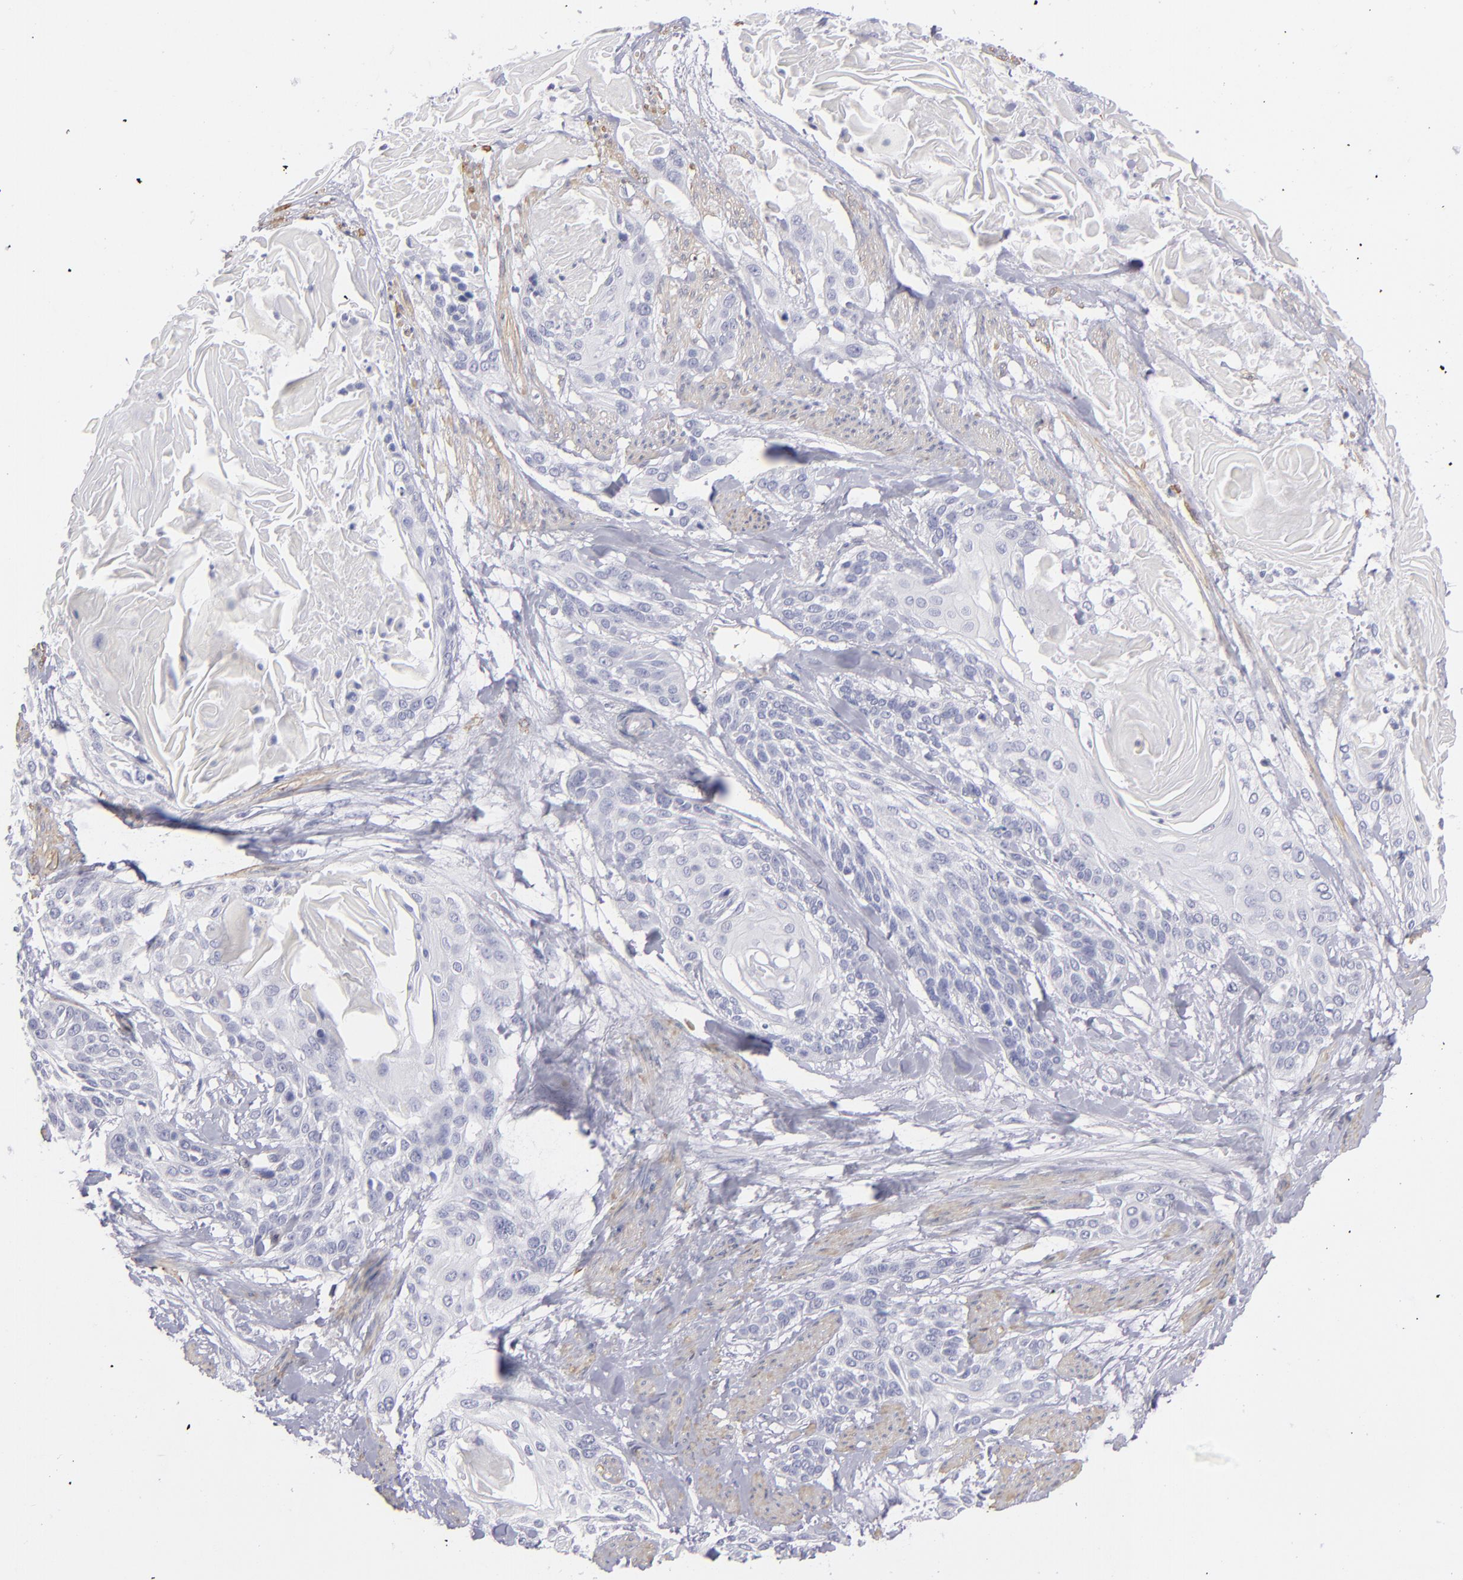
{"staining": {"intensity": "negative", "quantity": "none", "location": "none"}, "tissue": "cervical cancer", "cell_type": "Tumor cells", "image_type": "cancer", "snomed": [{"axis": "morphology", "description": "Squamous cell carcinoma, NOS"}, {"axis": "topography", "description": "Cervix"}], "caption": "High magnification brightfield microscopy of cervical squamous cell carcinoma stained with DAB (3,3'-diaminobenzidine) (brown) and counterstained with hematoxylin (blue): tumor cells show no significant staining.", "gene": "MYH11", "patient": {"sex": "female", "age": 57}}